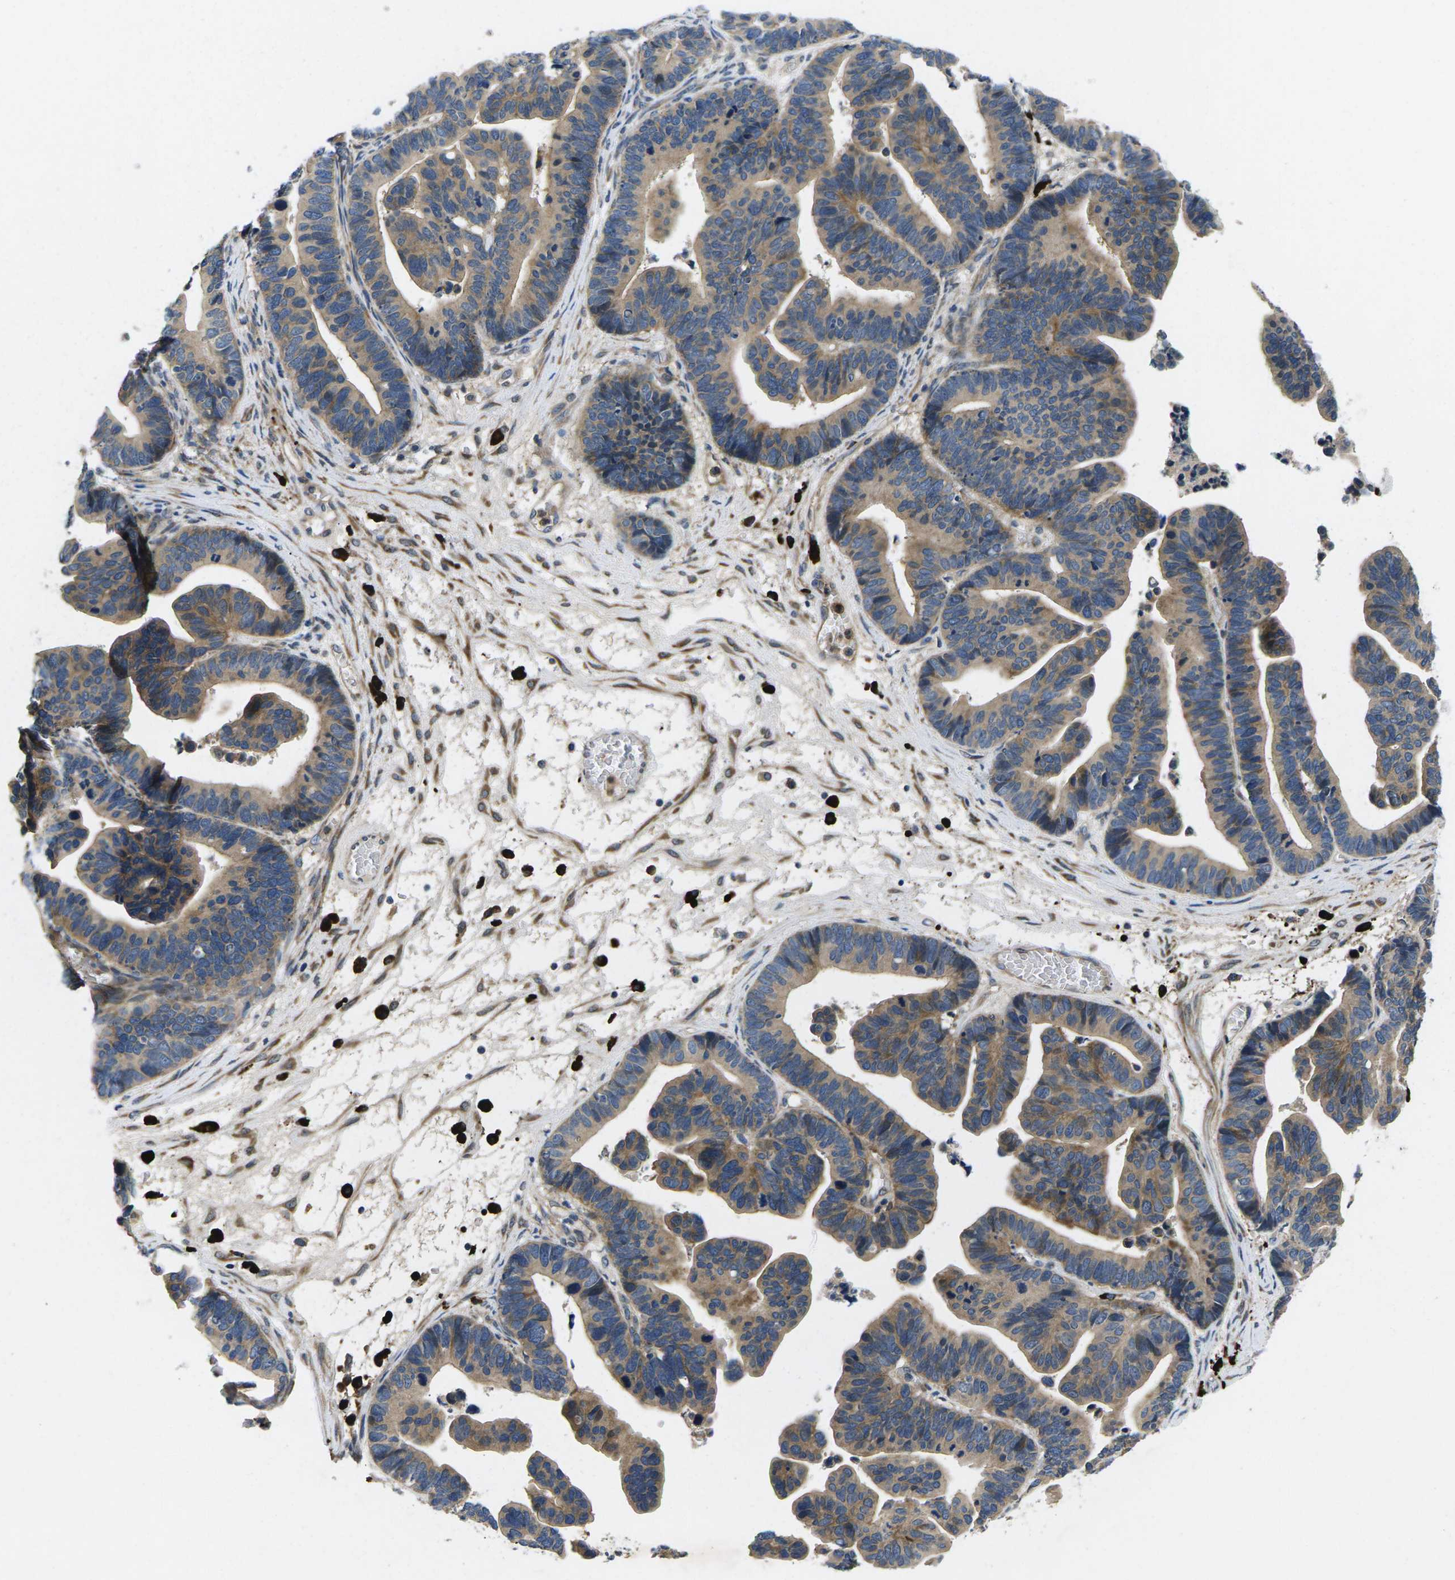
{"staining": {"intensity": "moderate", "quantity": "25%-75%", "location": "cytoplasmic/membranous"}, "tissue": "ovarian cancer", "cell_type": "Tumor cells", "image_type": "cancer", "snomed": [{"axis": "morphology", "description": "Cystadenocarcinoma, serous, NOS"}, {"axis": "topography", "description": "Ovary"}], "caption": "The micrograph shows a brown stain indicating the presence of a protein in the cytoplasmic/membranous of tumor cells in ovarian serous cystadenocarcinoma.", "gene": "PLCE1", "patient": {"sex": "female", "age": 56}}